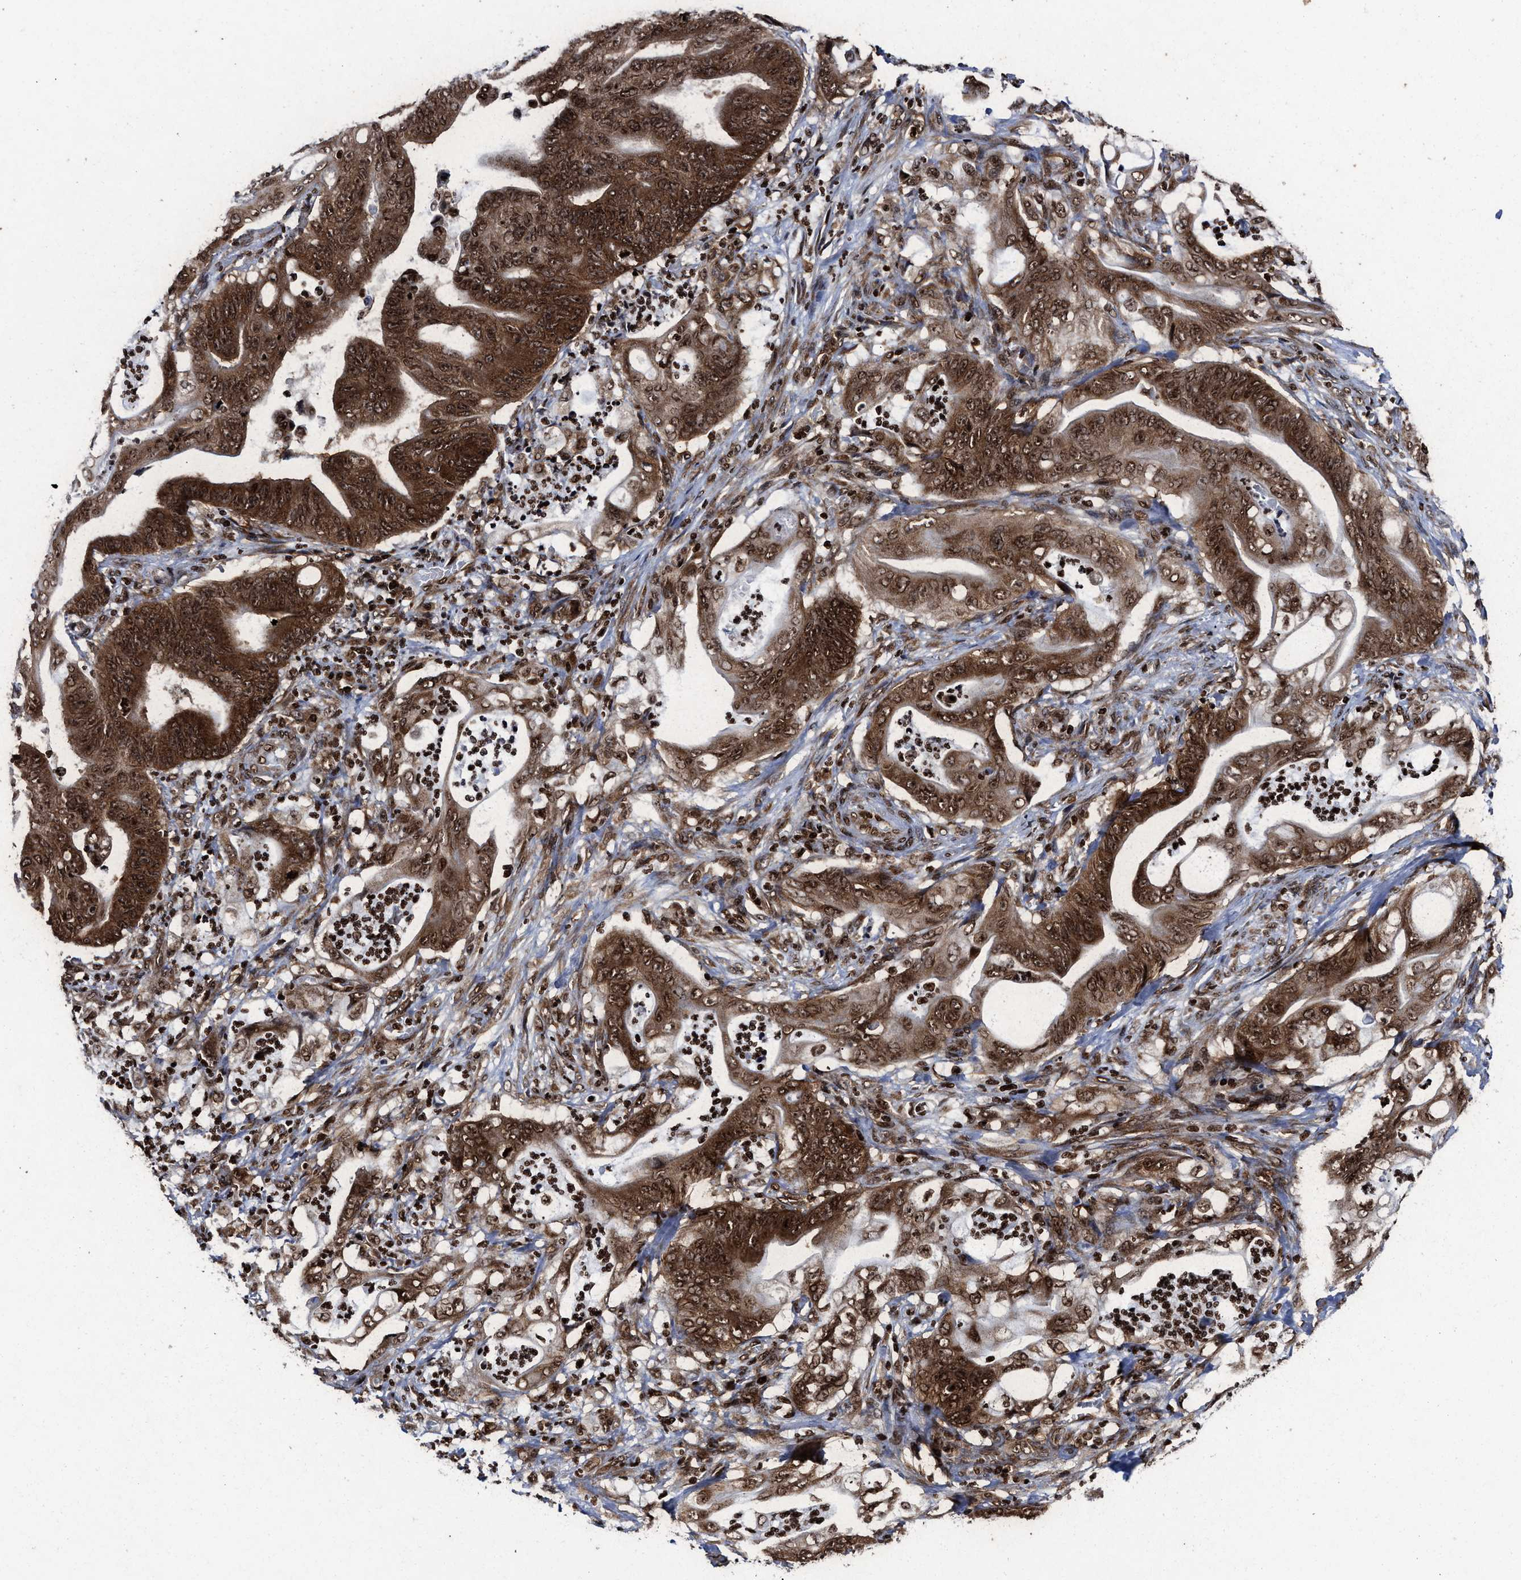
{"staining": {"intensity": "strong", "quantity": ">75%", "location": "cytoplasmic/membranous,nuclear"}, "tissue": "stomach cancer", "cell_type": "Tumor cells", "image_type": "cancer", "snomed": [{"axis": "morphology", "description": "Adenocarcinoma, NOS"}, {"axis": "topography", "description": "Stomach"}], "caption": "Protein expression analysis of stomach cancer (adenocarcinoma) displays strong cytoplasmic/membranous and nuclear staining in approximately >75% of tumor cells. (Brightfield microscopy of DAB IHC at high magnification).", "gene": "ALYREF", "patient": {"sex": "female", "age": 73}}